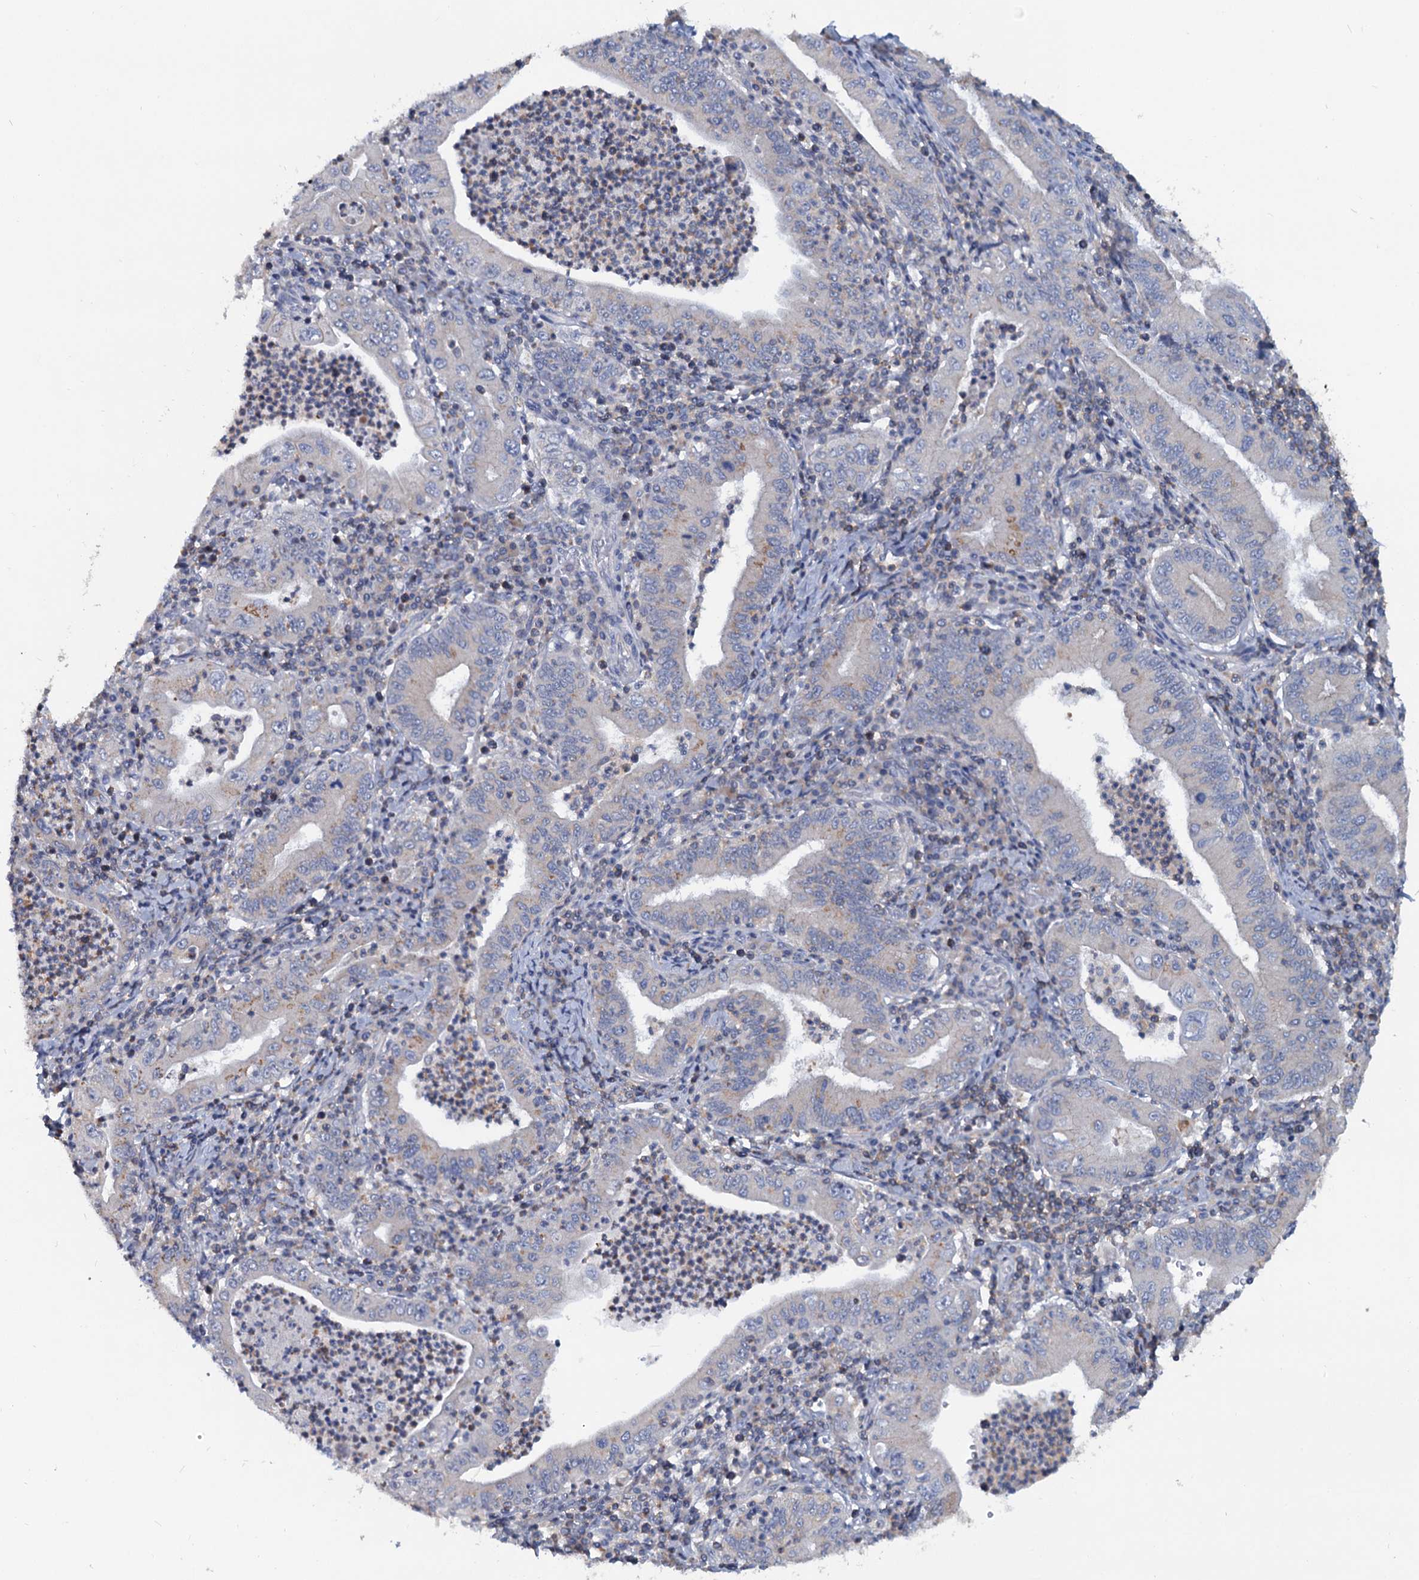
{"staining": {"intensity": "negative", "quantity": "none", "location": "none"}, "tissue": "stomach cancer", "cell_type": "Tumor cells", "image_type": "cancer", "snomed": [{"axis": "morphology", "description": "Normal tissue, NOS"}, {"axis": "morphology", "description": "Adenocarcinoma, NOS"}, {"axis": "topography", "description": "Esophagus"}, {"axis": "topography", "description": "Stomach, upper"}, {"axis": "topography", "description": "Peripheral nerve tissue"}], "caption": "Protein analysis of stomach cancer (adenocarcinoma) demonstrates no significant staining in tumor cells.", "gene": "LRCH4", "patient": {"sex": "male", "age": 62}}